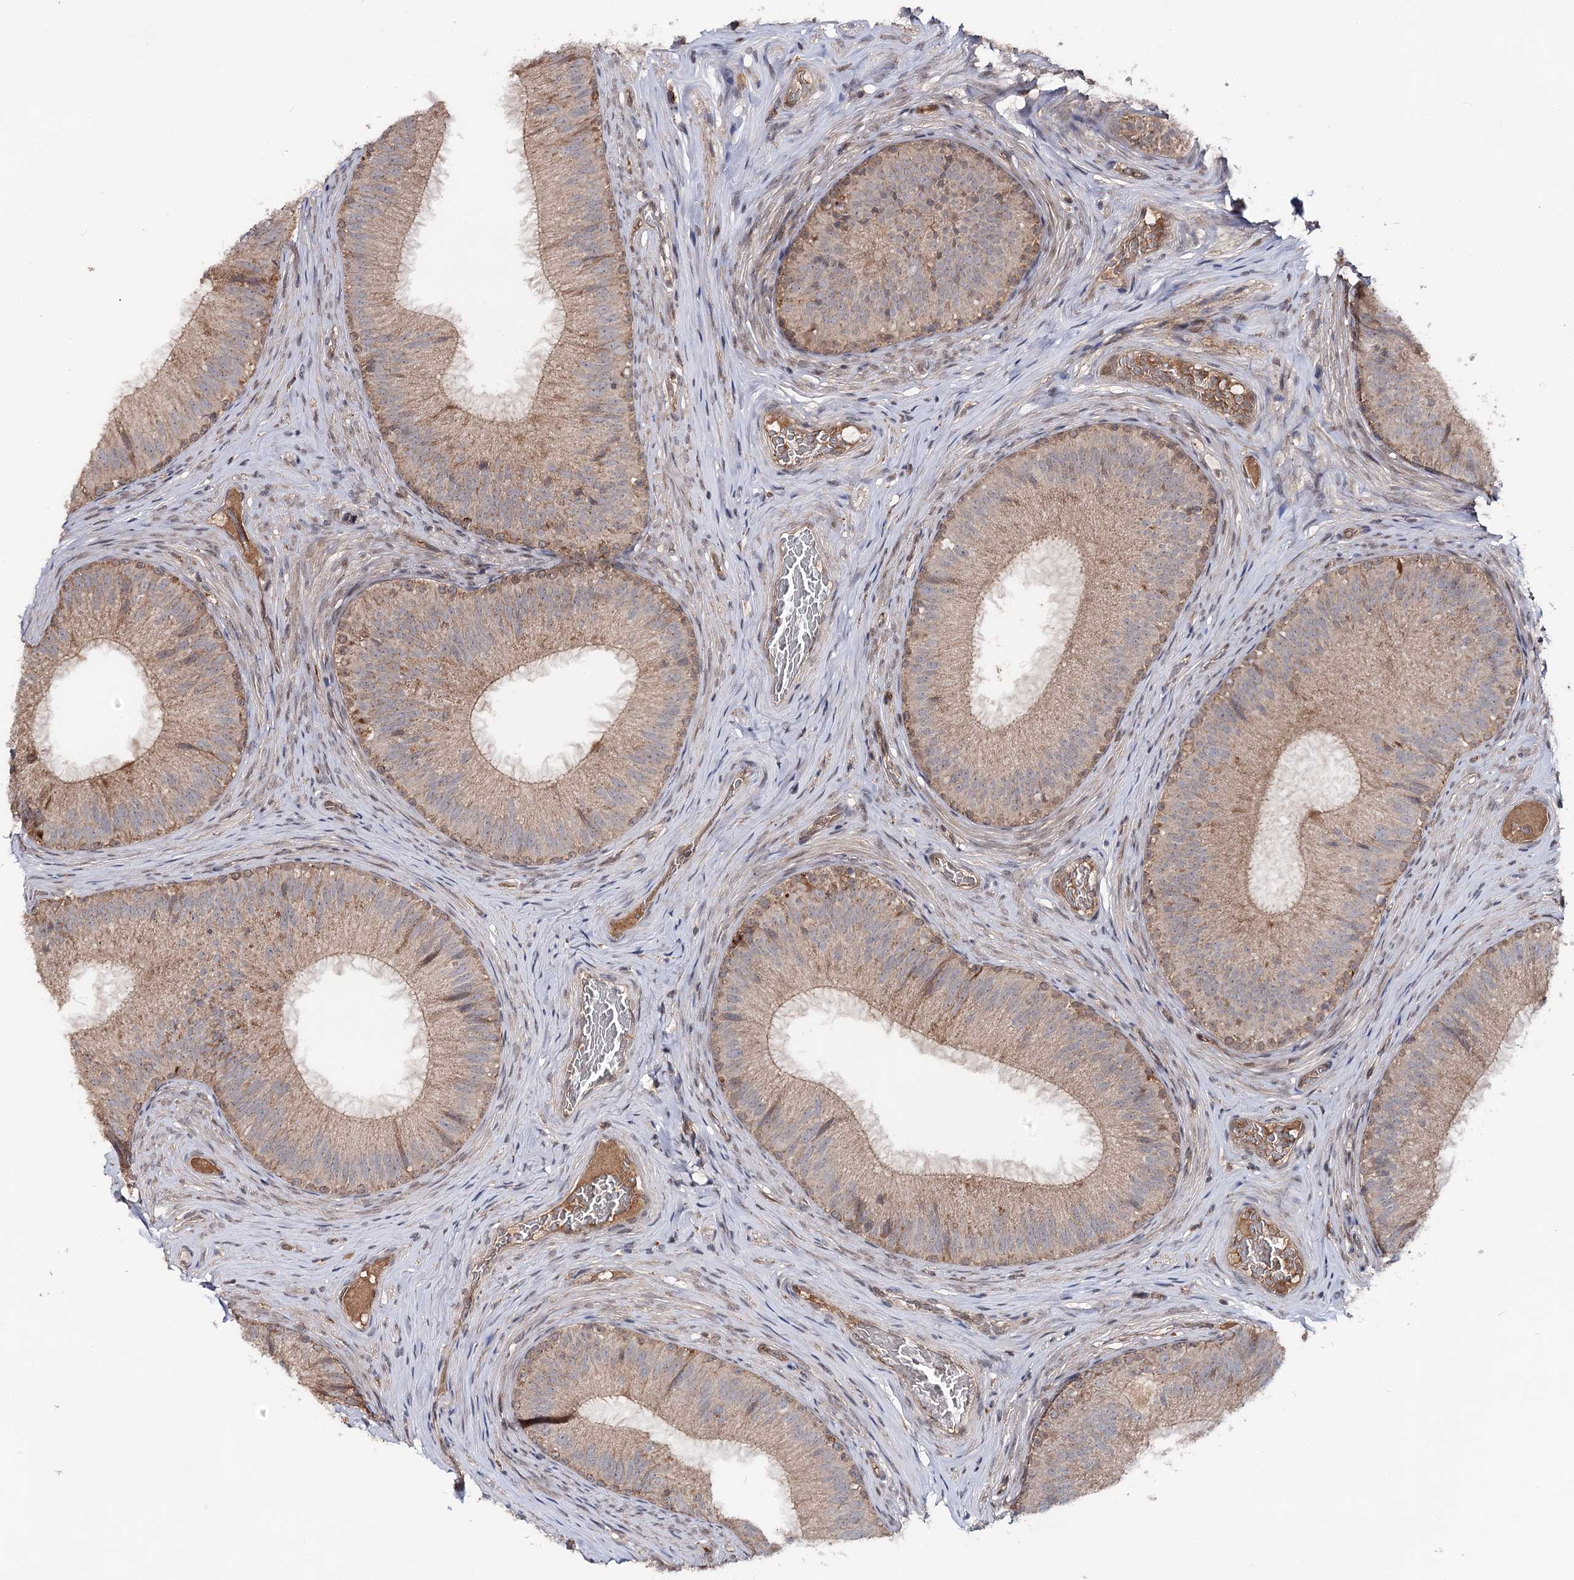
{"staining": {"intensity": "moderate", "quantity": "25%-75%", "location": "cytoplasmic/membranous"}, "tissue": "epididymis", "cell_type": "Glandular cells", "image_type": "normal", "snomed": [{"axis": "morphology", "description": "Normal tissue, NOS"}, {"axis": "topography", "description": "Epididymis"}], "caption": "Immunohistochemistry (IHC) photomicrograph of benign epididymis: epididymis stained using immunohistochemistry exhibits medium levels of moderate protein expression localized specifically in the cytoplasmic/membranous of glandular cells, appearing as a cytoplasmic/membranous brown color.", "gene": "MSANTD2", "patient": {"sex": "male", "age": 34}}